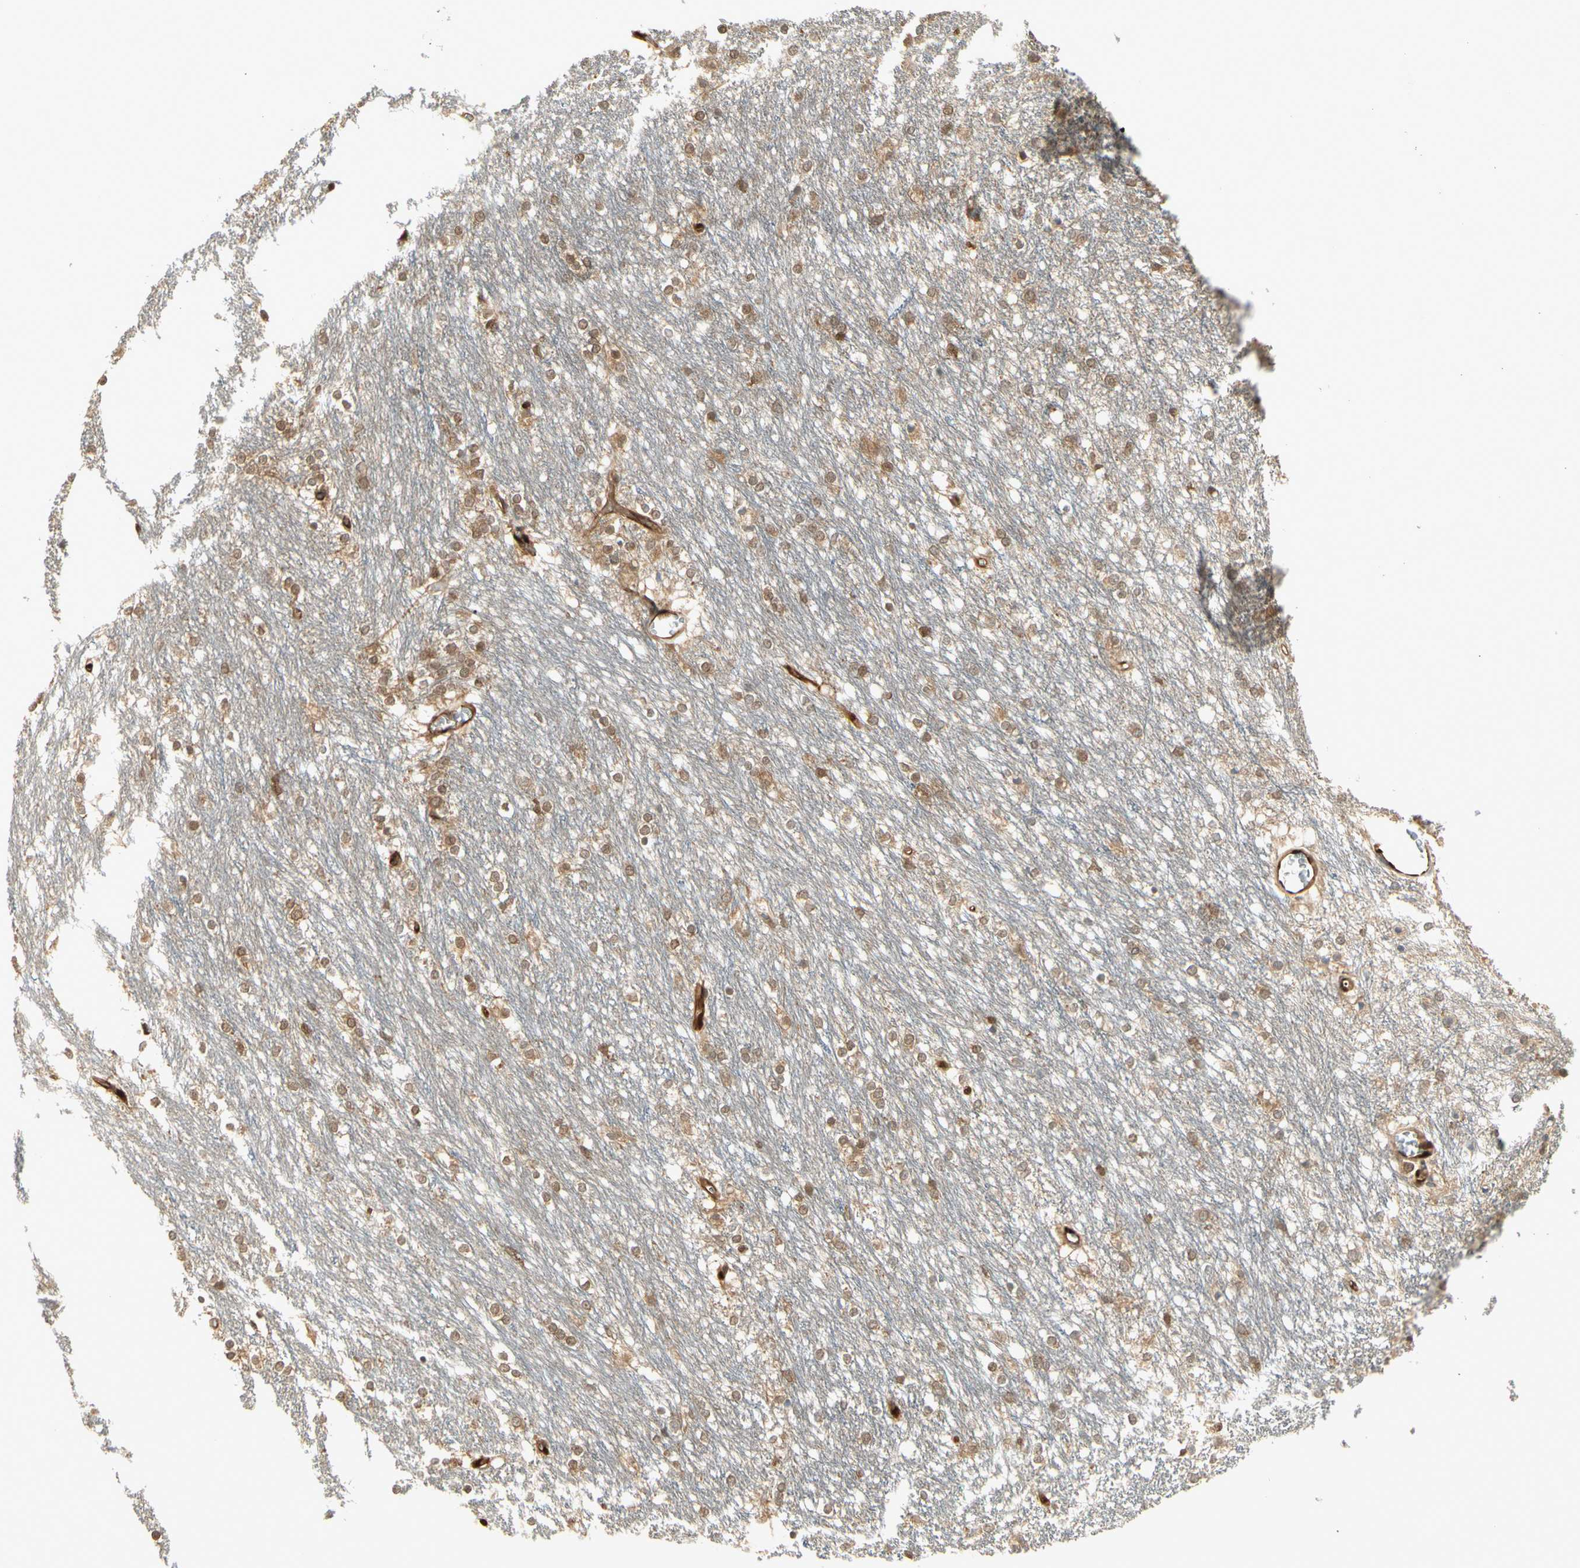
{"staining": {"intensity": "moderate", "quantity": ">75%", "location": "cytoplasmic/membranous,nuclear"}, "tissue": "caudate", "cell_type": "Glial cells", "image_type": "normal", "snomed": [{"axis": "morphology", "description": "Normal tissue, NOS"}, {"axis": "topography", "description": "Lateral ventricle wall"}], "caption": "Brown immunohistochemical staining in unremarkable human caudate demonstrates moderate cytoplasmic/membranous,nuclear expression in approximately >75% of glial cells.", "gene": "SERPINB6", "patient": {"sex": "female", "age": 19}}